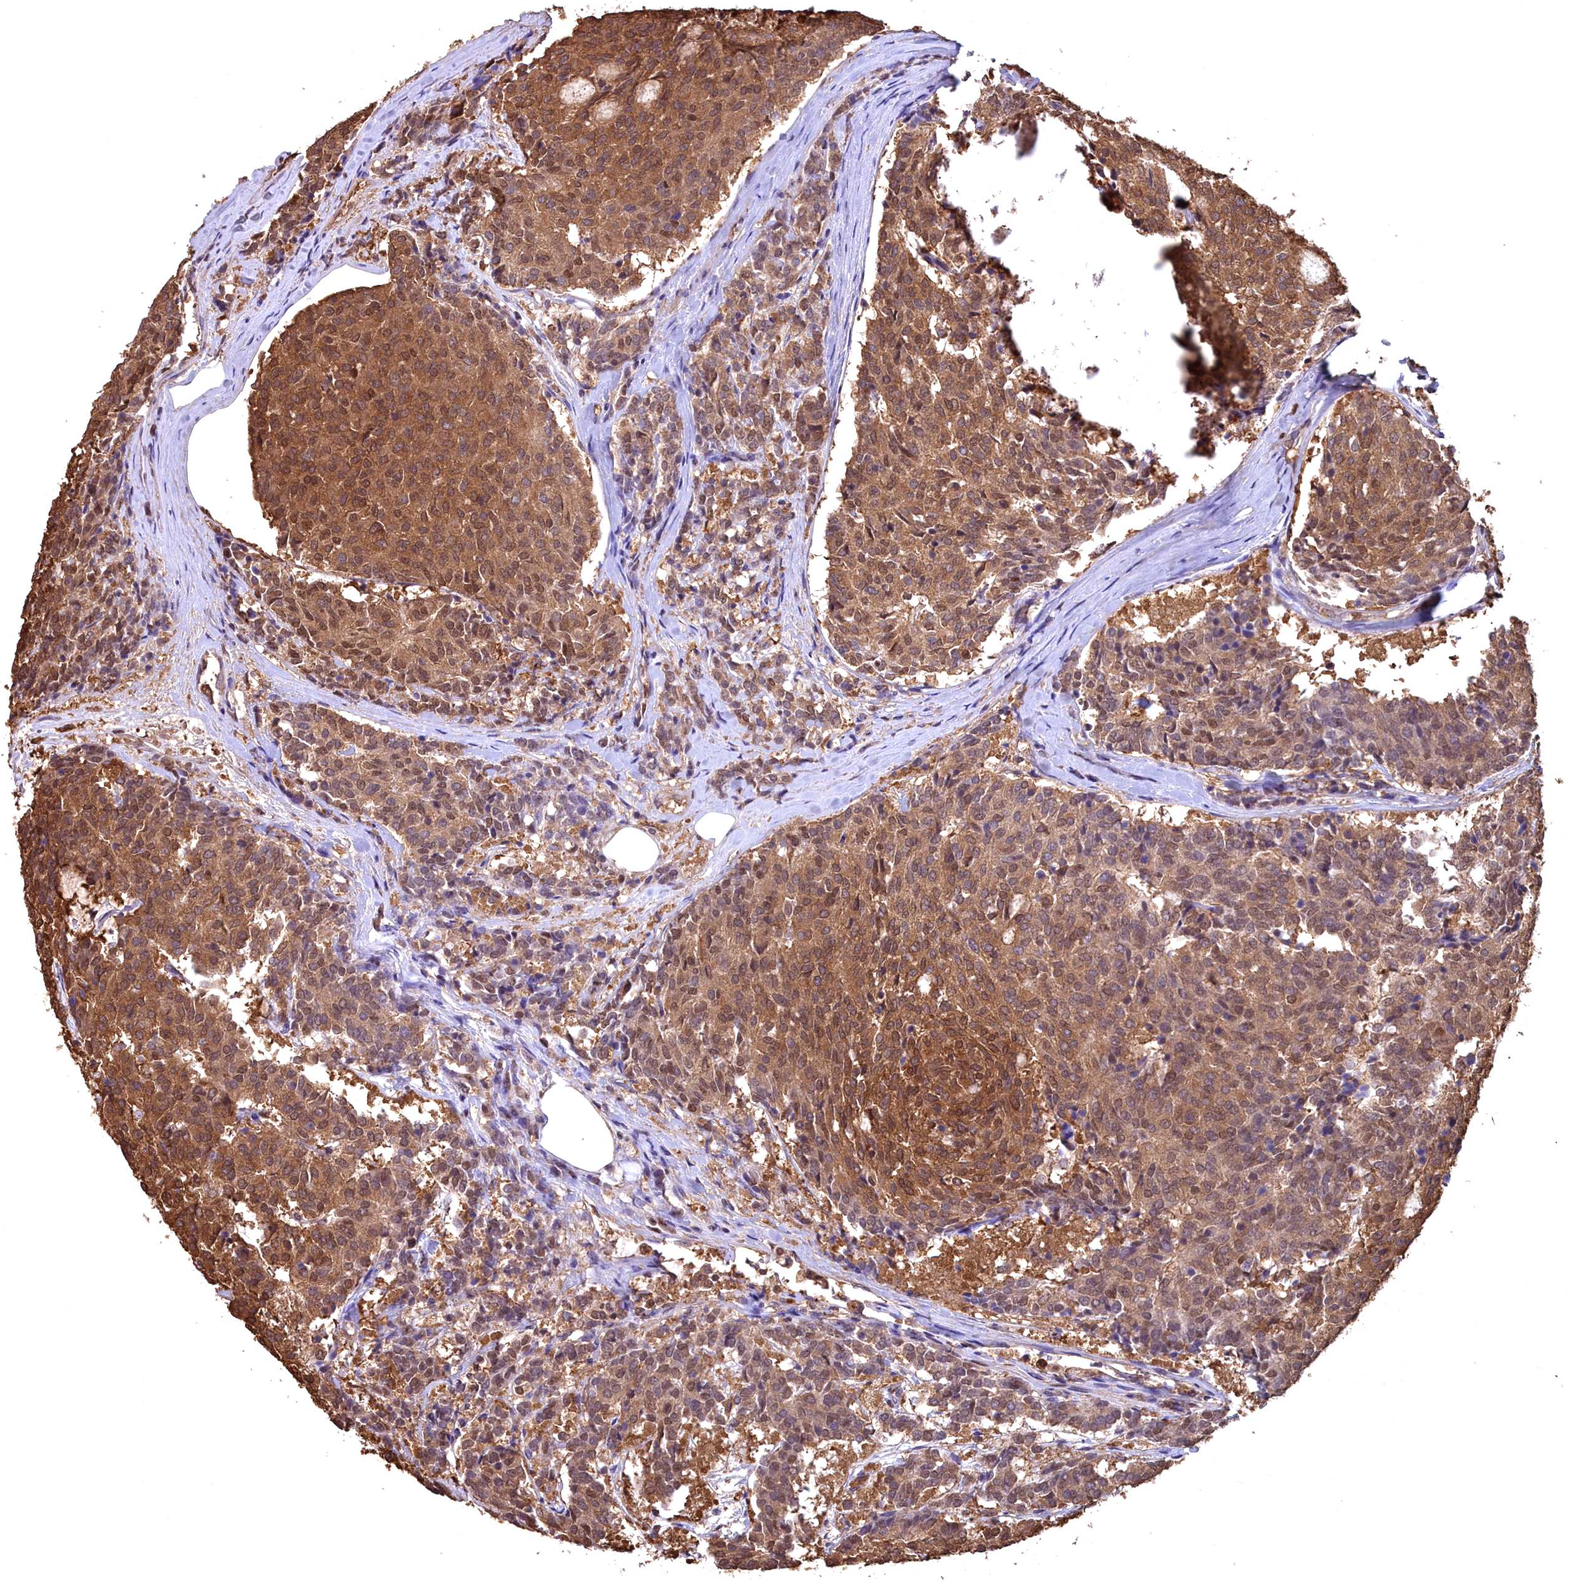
{"staining": {"intensity": "strong", "quantity": ">75%", "location": "cytoplasmic/membranous,nuclear"}, "tissue": "carcinoid", "cell_type": "Tumor cells", "image_type": "cancer", "snomed": [{"axis": "morphology", "description": "Carcinoid, malignant, NOS"}, {"axis": "topography", "description": "Pancreas"}], "caption": "Human carcinoid stained with a protein marker shows strong staining in tumor cells.", "gene": "GAPDH", "patient": {"sex": "female", "age": 54}}